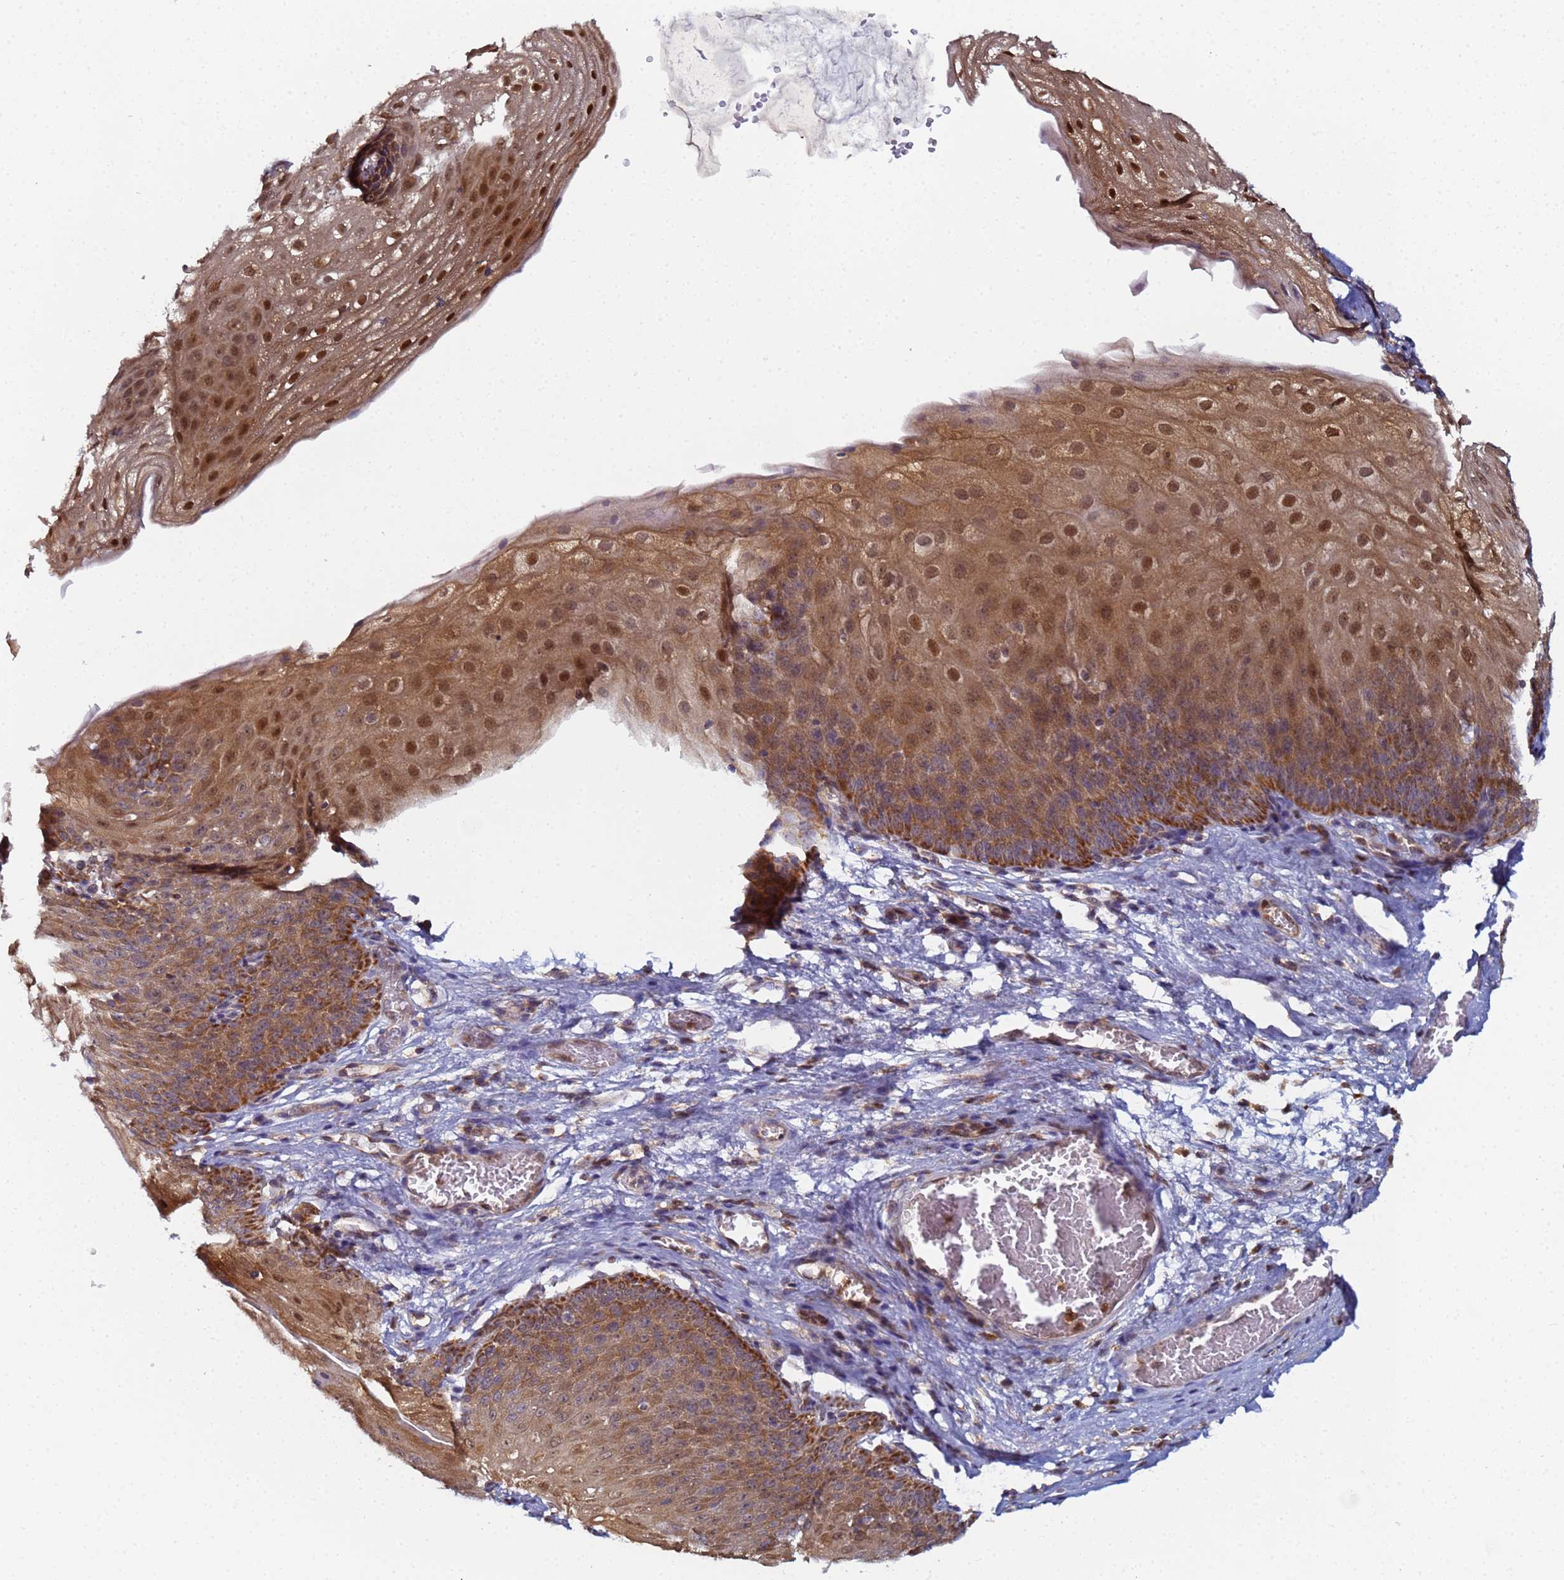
{"staining": {"intensity": "strong", "quantity": ">75%", "location": "cytoplasmic/membranous,nuclear"}, "tissue": "esophagus", "cell_type": "Squamous epithelial cells", "image_type": "normal", "snomed": [{"axis": "morphology", "description": "Normal tissue, NOS"}, {"axis": "topography", "description": "Esophagus"}], "caption": "This image shows IHC staining of unremarkable esophagus, with high strong cytoplasmic/membranous,nuclear staining in approximately >75% of squamous epithelial cells.", "gene": "CCDC127", "patient": {"sex": "male", "age": 71}}